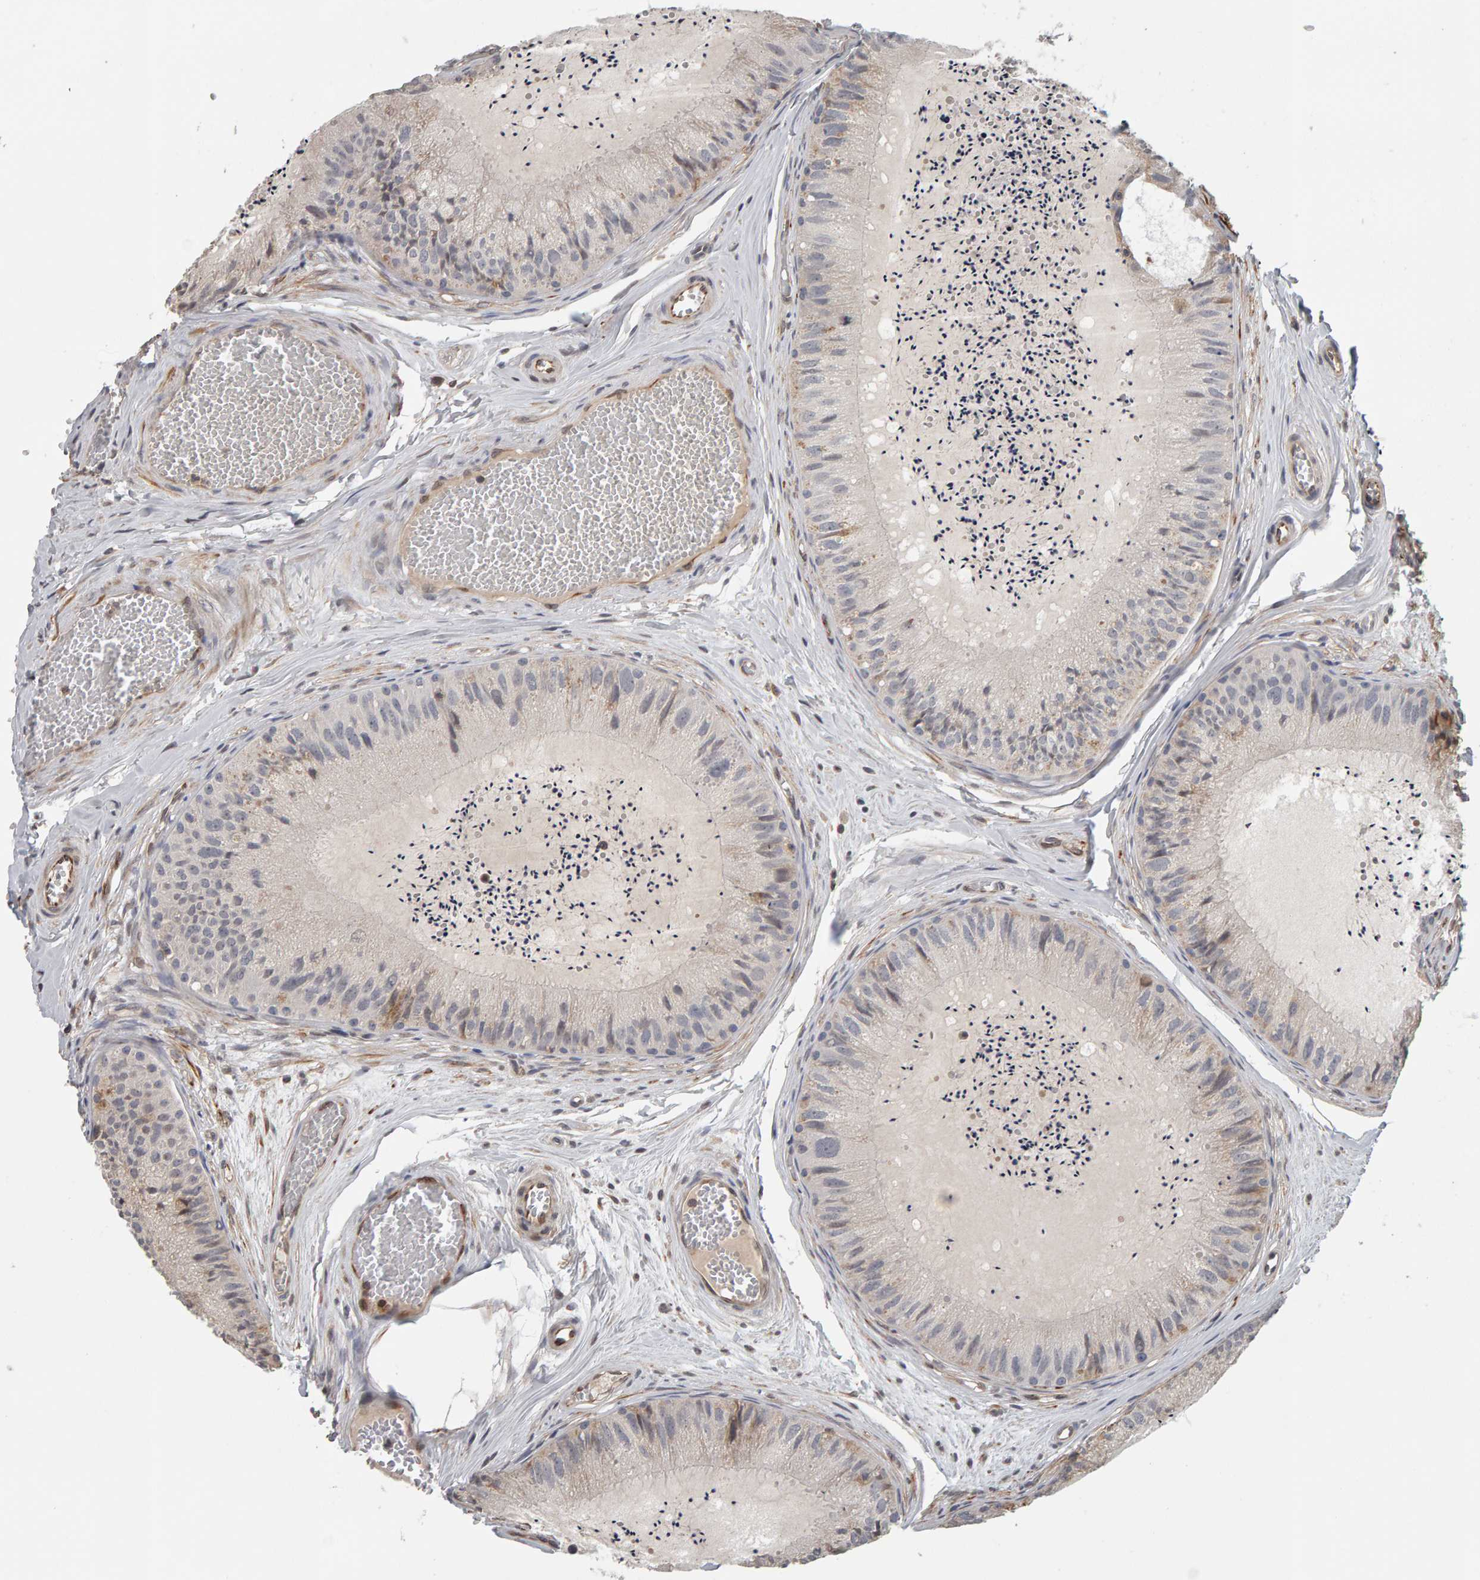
{"staining": {"intensity": "weak", "quantity": "<25%", "location": "cytoplasmic/membranous"}, "tissue": "epididymis", "cell_type": "Glandular cells", "image_type": "normal", "snomed": [{"axis": "morphology", "description": "Normal tissue, NOS"}, {"axis": "topography", "description": "Epididymis"}], "caption": "Immunohistochemistry (IHC) of unremarkable human epididymis demonstrates no staining in glandular cells.", "gene": "TEFM", "patient": {"sex": "male", "age": 31}}